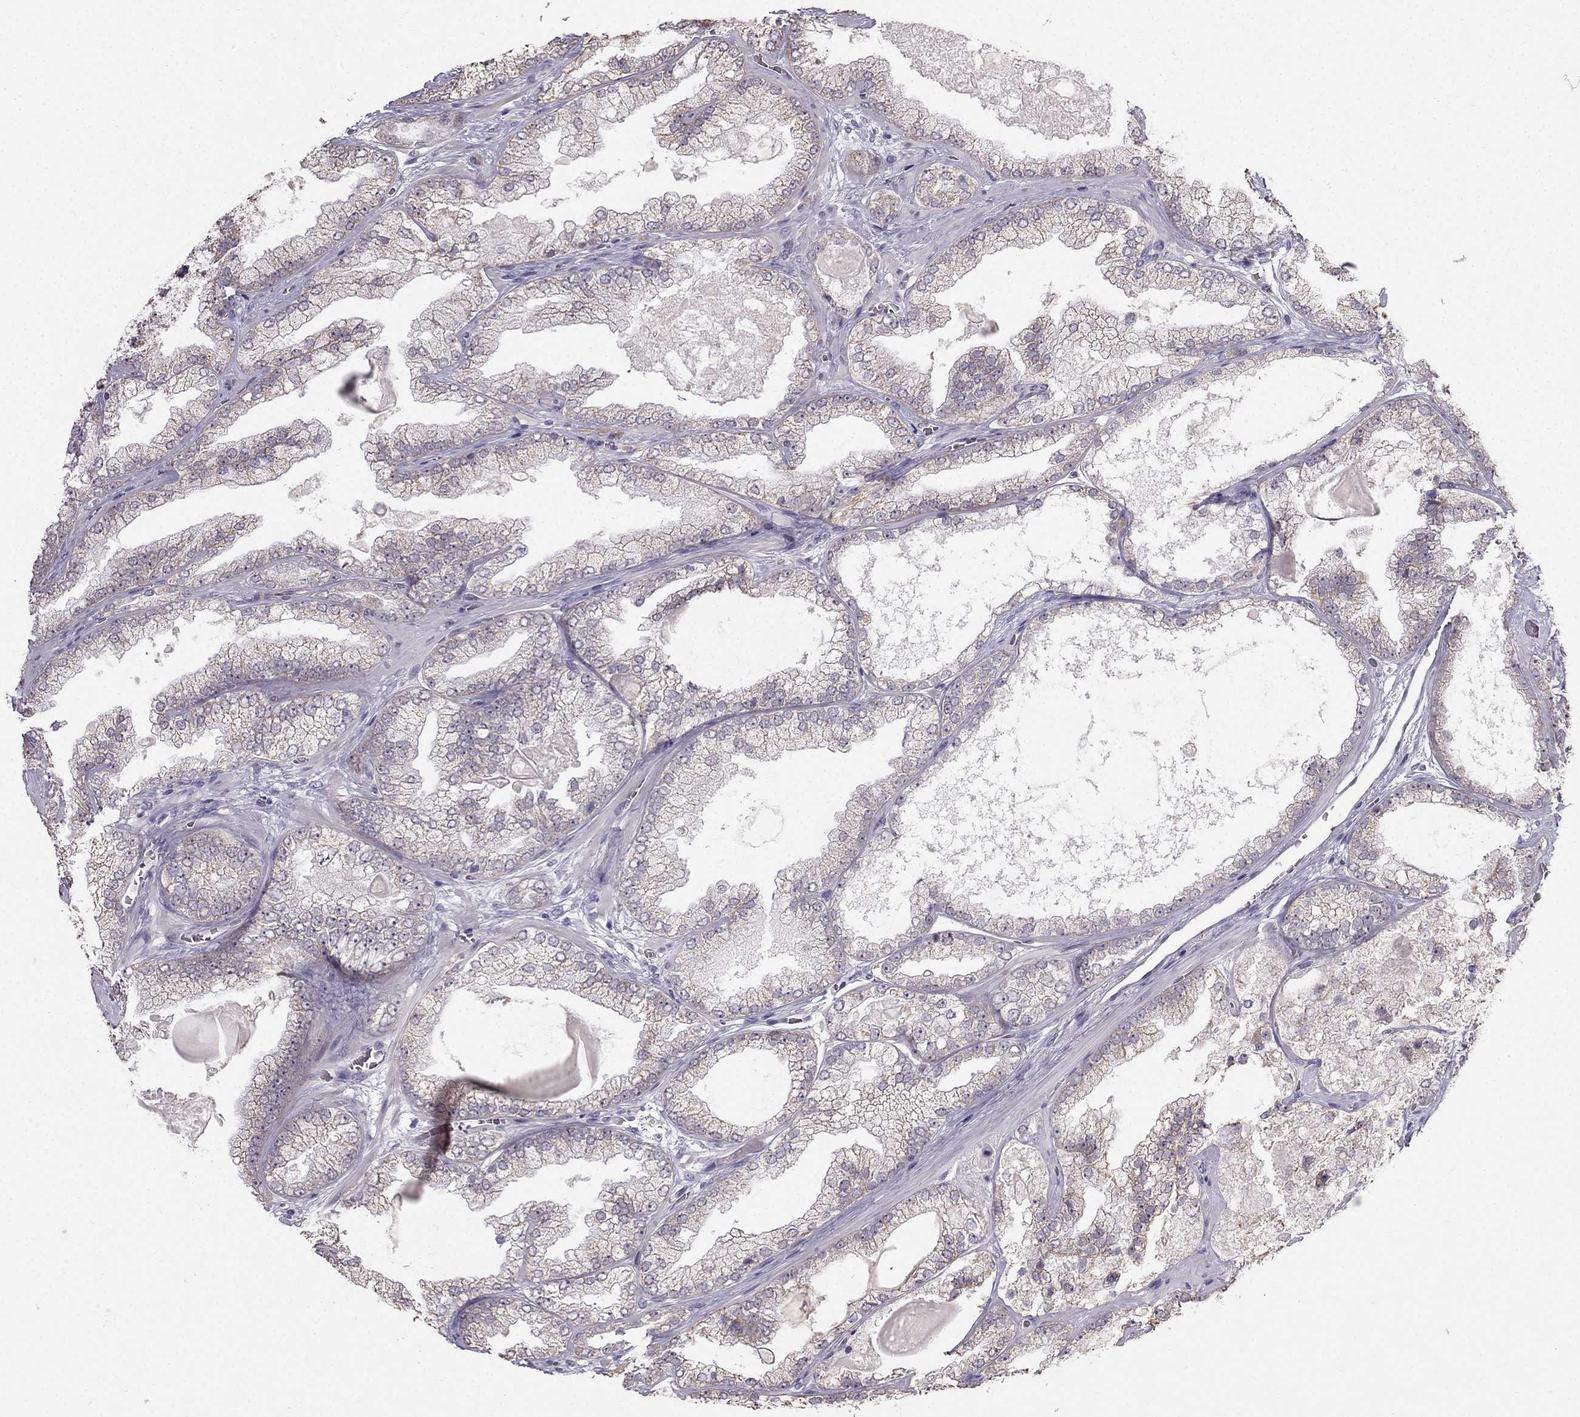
{"staining": {"intensity": "weak", "quantity": "25%-75%", "location": "cytoplasmic/membranous"}, "tissue": "prostate cancer", "cell_type": "Tumor cells", "image_type": "cancer", "snomed": [{"axis": "morphology", "description": "Adenocarcinoma, Low grade"}, {"axis": "topography", "description": "Prostate"}], "caption": "The histopathology image displays a brown stain indicating the presence of a protein in the cytoplasmic/membranous of tumor cells in prostate cancer. (DAB IHC with brightfield microscopy, high magnification).", "gene": "TSPYL5", "patient": {"sex": "male", "age": 57}}